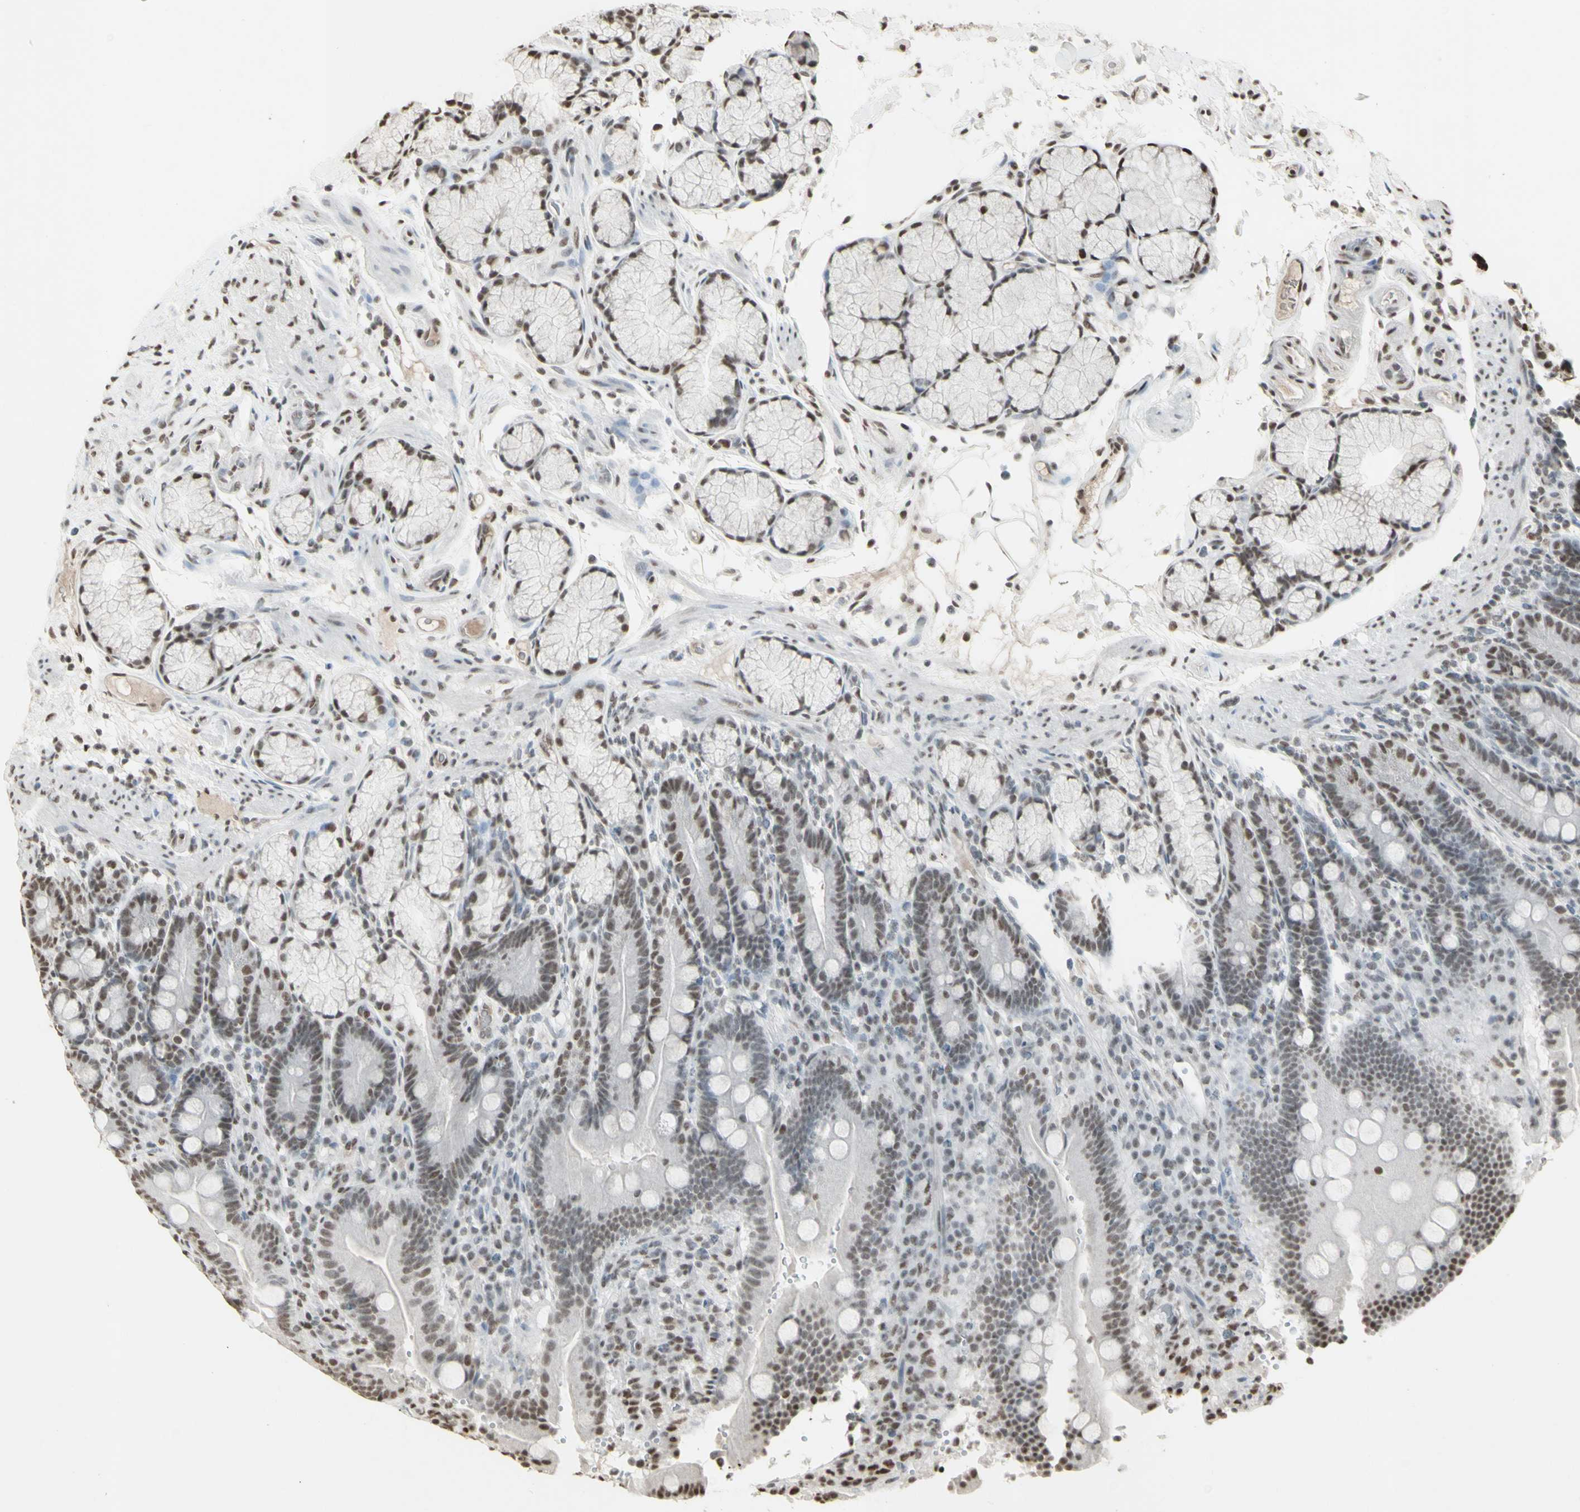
{"staining": {"intensity": "weak", "quantity": ">75%", "location": "nuclear"}, "tissue": "duodenum", "cell_type": "Glandular cells", "image_type": "normal", "snomed": [{"axis": "morphology", "description": "Normal tissue, NOS"}, {"axis": "topography", "description": "Small intestine, NOS"}], "caption": "Brown immunohistochemical staining in unremarkable human duodenum exhibits weak nuclear positivity in approximately >75% of glandular cells. Immunohistochemistry (ihc) stains the protein in brown and the nuclei are stained blue.", "gene": "TRIM28", "patient": {"sex": "female", "age": 71}}